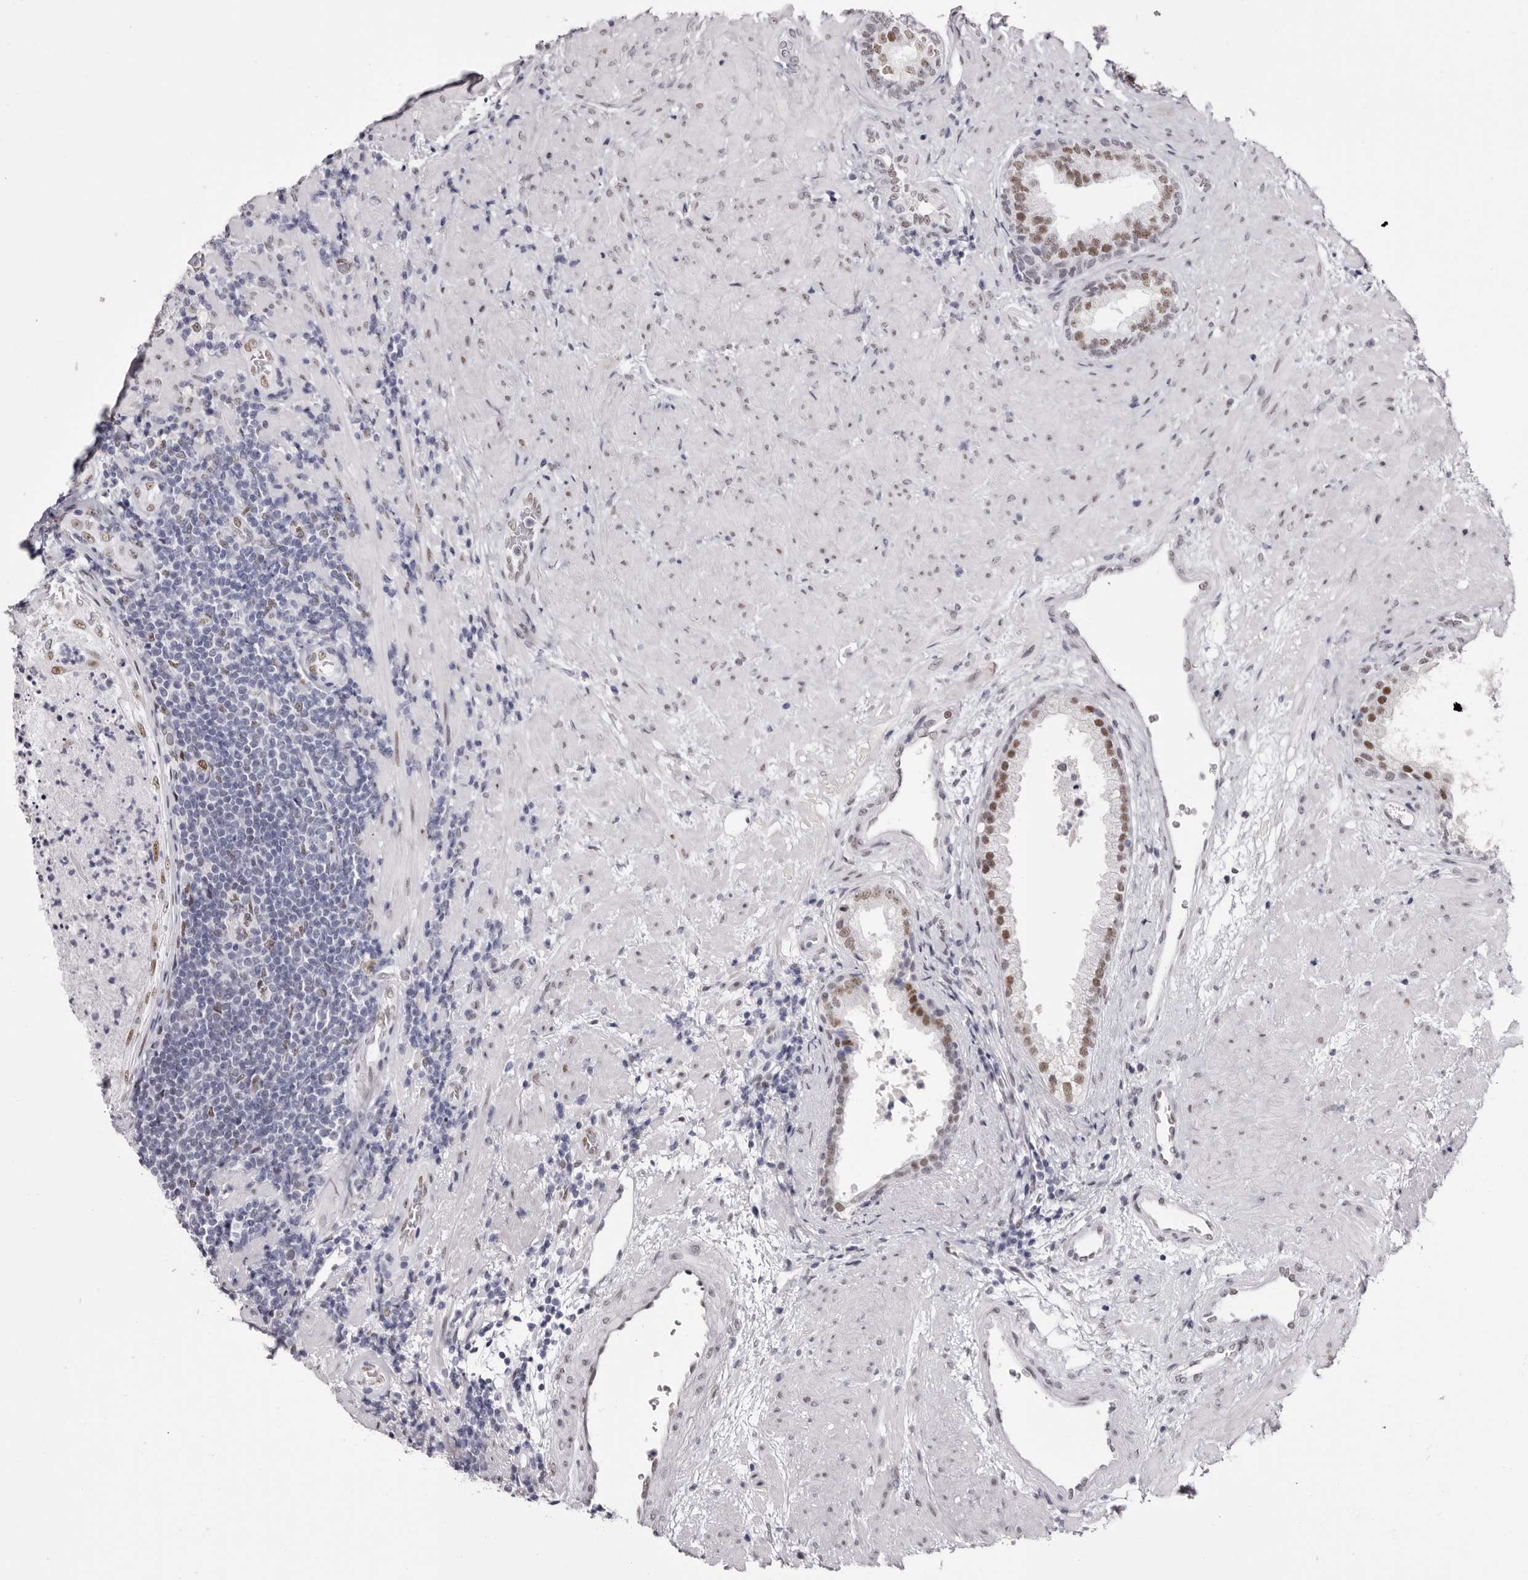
{"staining": {"intensity": "moderate", "quantity": ">75%", "location": "nuclear"}, "tissue": "prostate", "cell_type": "Glandular cells", "image_type": "normal", "snomed": [{"axis": "morphology", "description": "Normal tissue, NOS"}, {"axis": "topography", "description": "Prostate"}], "caption": "This is a micrograph of immunohistochemistry staining of benign prostate, which shows moderate staining in the nuclear of glandular cells.", "gene": "ZNF326", "patient": {"sex": "male", "age": 76}}